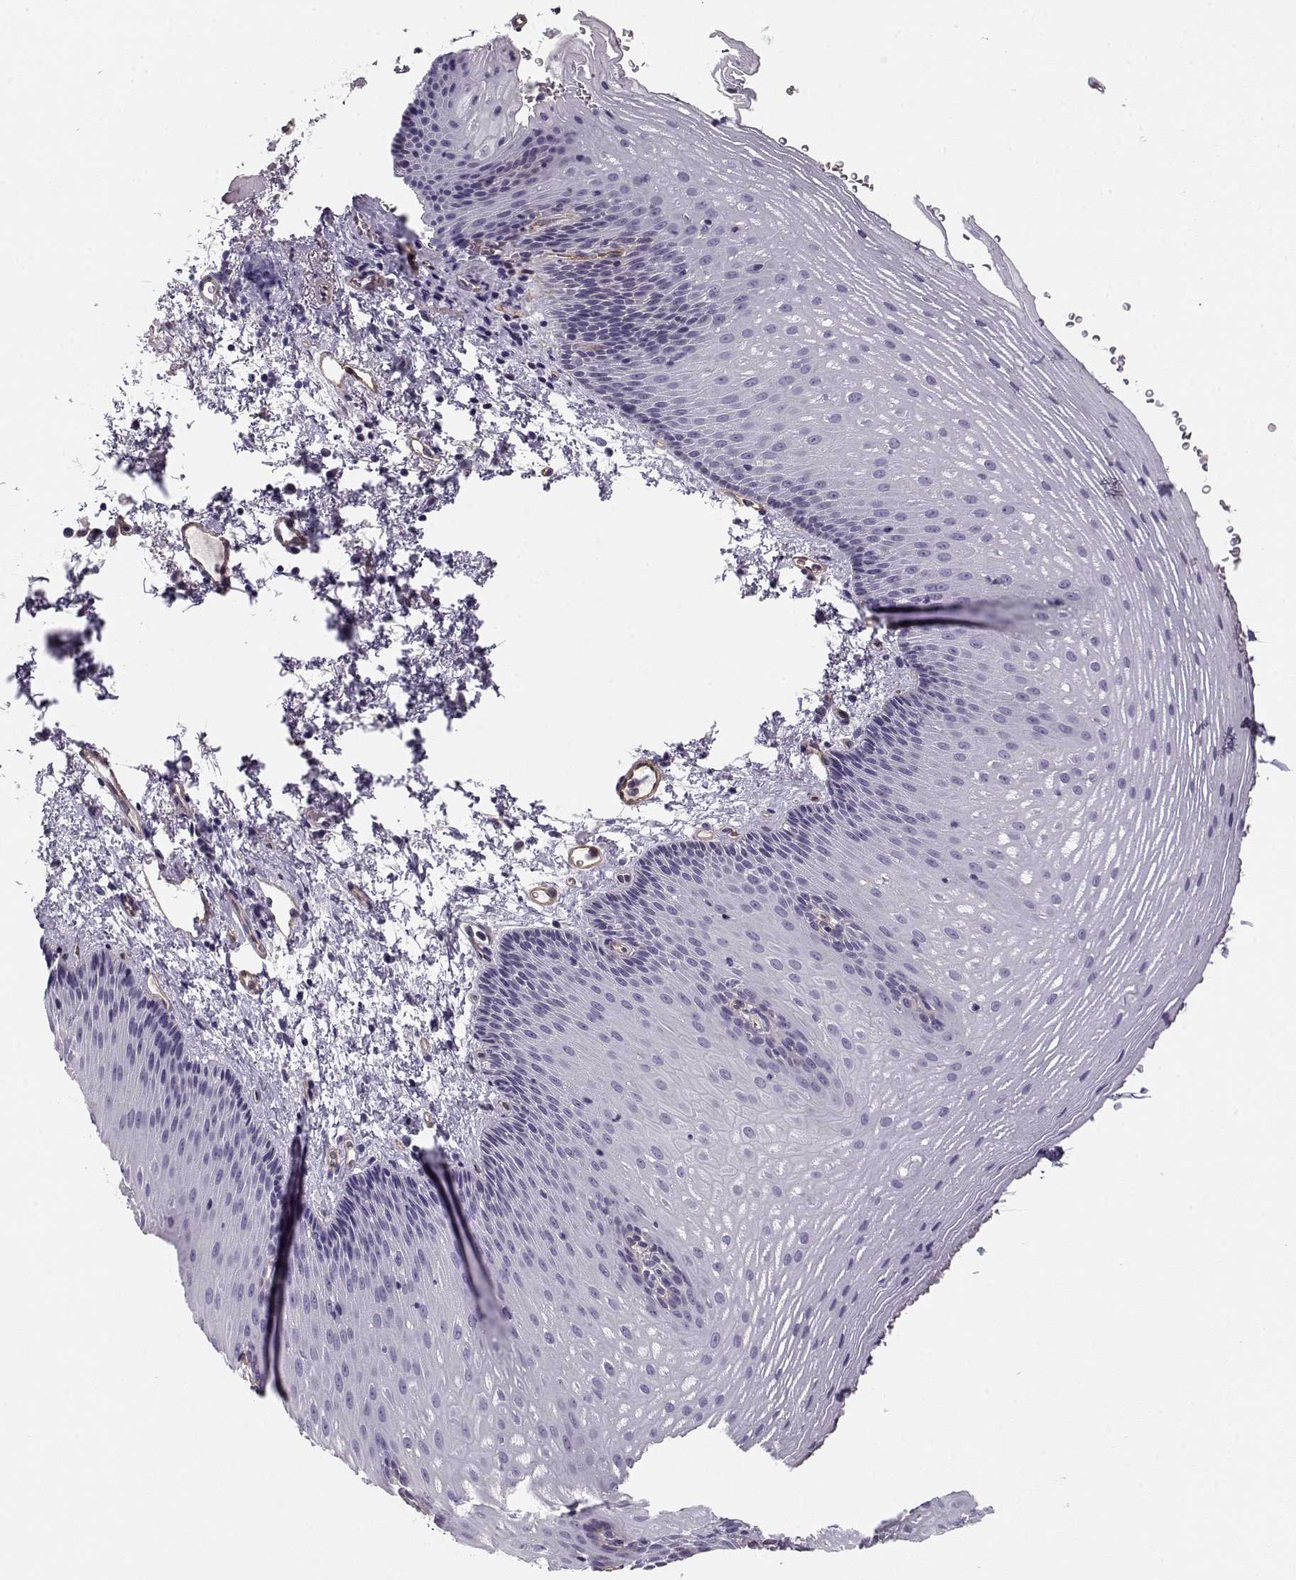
{"staining": {"intensity": "negative", "quantity": "none", "location": "none"}, "tissue": "esophagus", "cell_type": "Squamous epithelial cells", "image_type": "normal", "snomed": [{"axis": "morphology", "description": "Normal tissue, NOS"}, {"axis": "topography", "description": "Esophagus"}], "caption": "Squamous epithelial cells show no significant protein expression in unremarkable esophagus. (Brightfield microscopy of DAB (3,3'-diaminobenzidine) IHC at high magnification).", "gene": "MYO1A", "patient": {"sex": "male", "age": 76}}